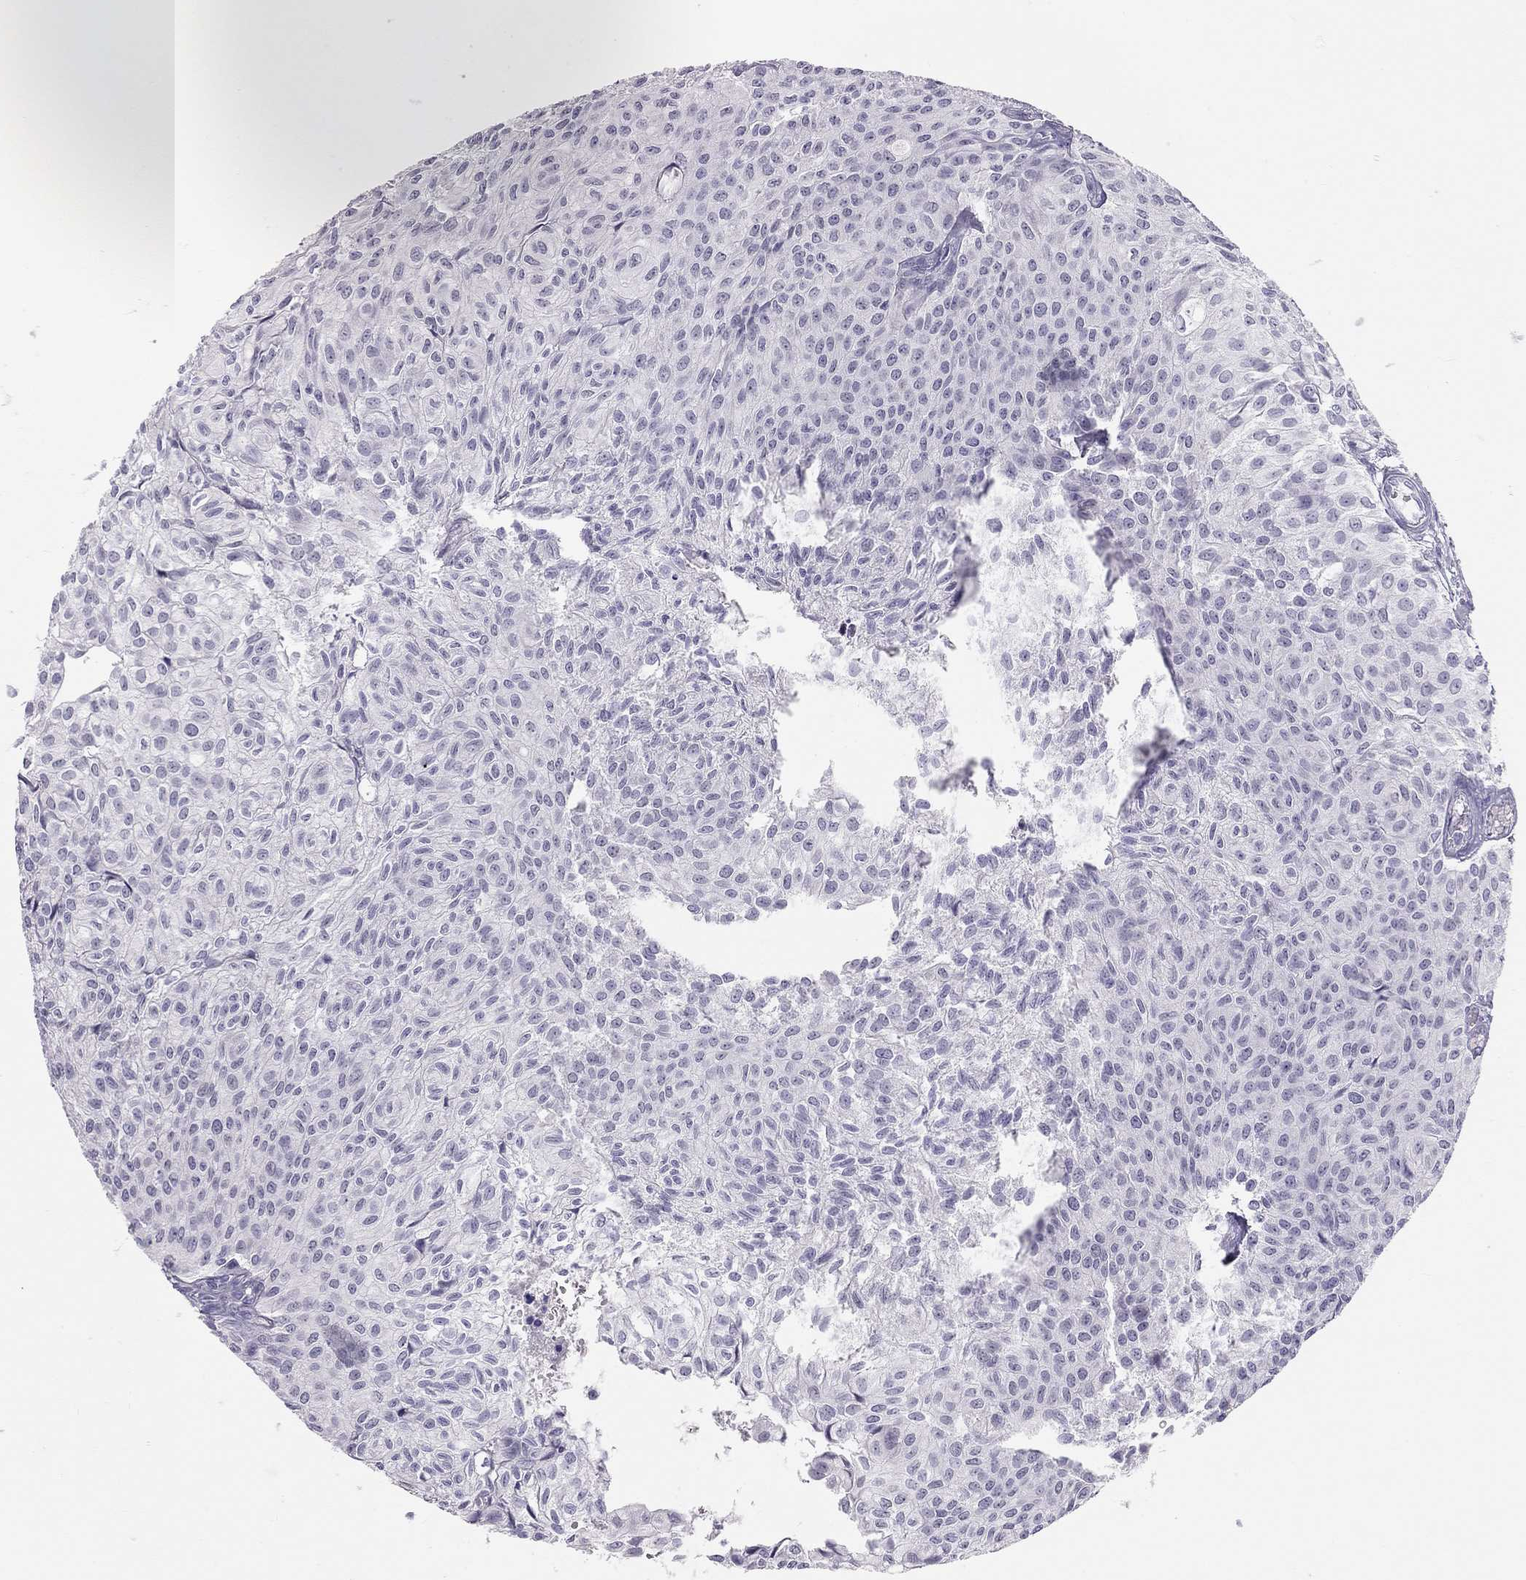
{"staining": {"intensity": "negative", "quantity": "none", "location": "none"}, "tissue": "urothelial cancer", "cell_type": "Tumor cells", "image_type": "cancer", "snomed": [{"axis": "morphology", "description": "Urothelial carcinoma, Low grade"}, {"axis": "topography", "description": "Urinary bladder"}], "caption": "IHC photomicrograph of human urothelial cancer stained for a protein (brown), which exhibits no positivity in tumor cells.", "gene": "SPATA12", "patient": {"sex": "male", "age": 89}}